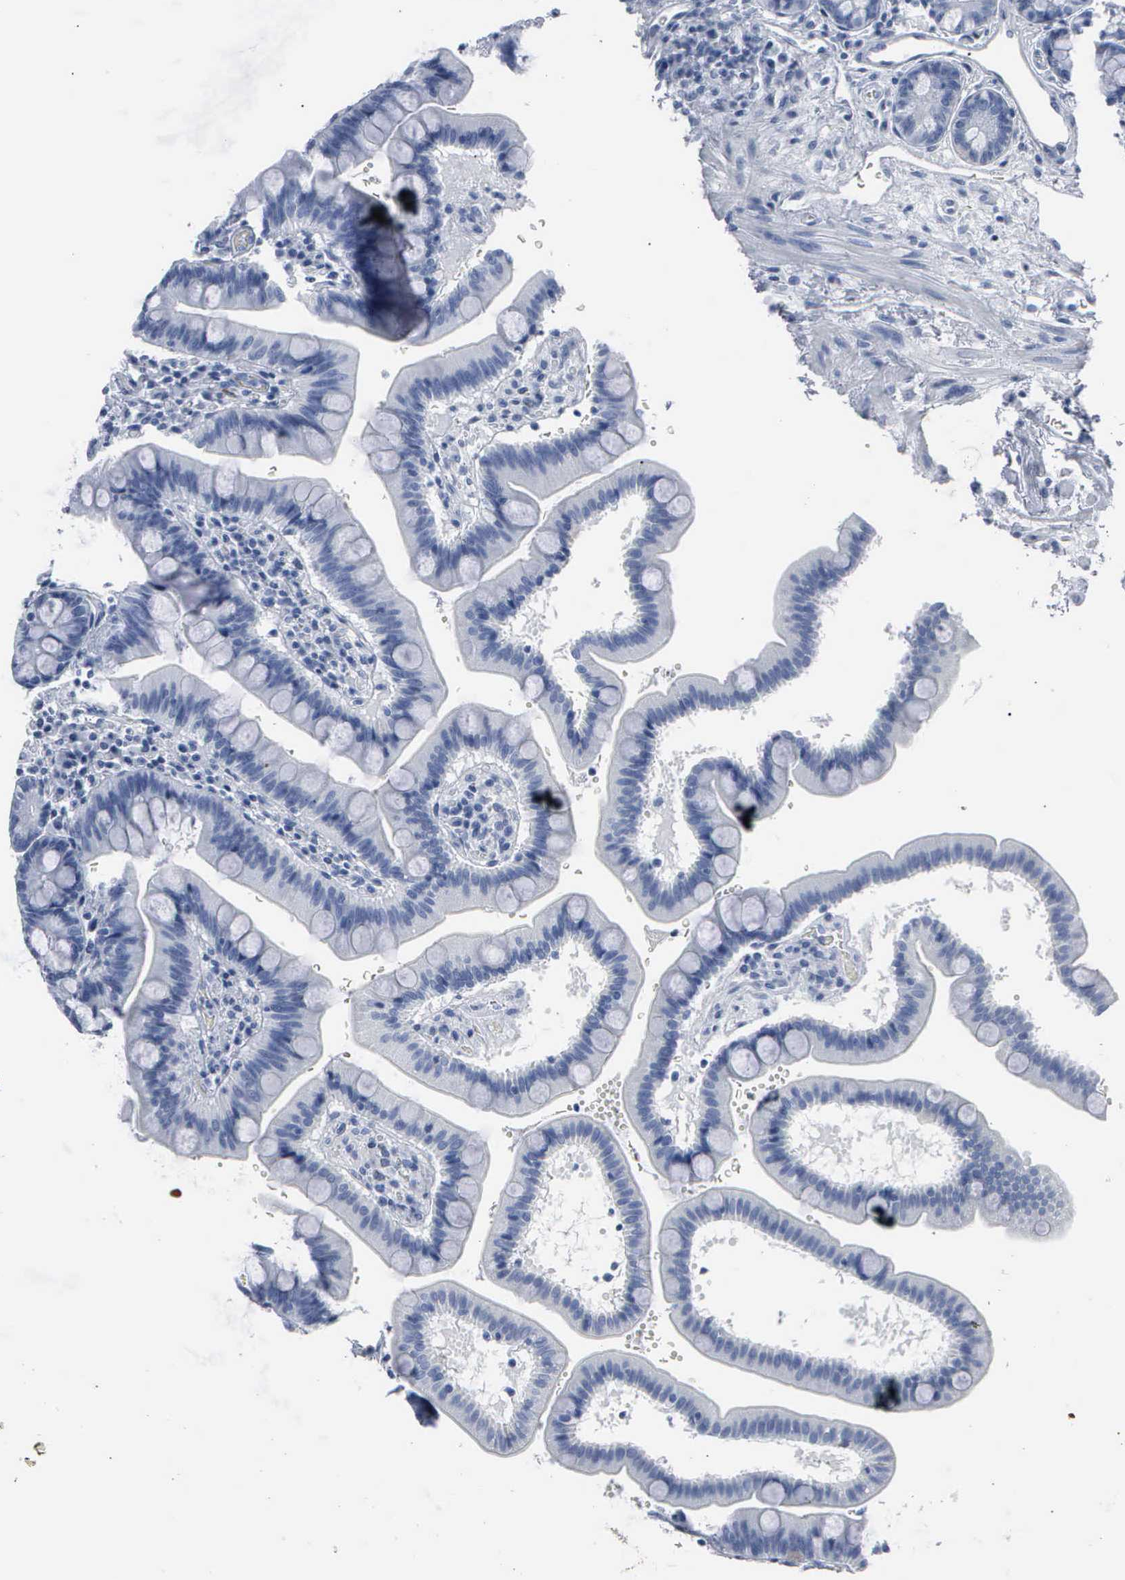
{"staining": {"intensity": "negative", "quantity": "none", "location": "none"}, "tissue": "duodenum", "cell_type": "Glandular cells", "image_type": "normal", "snomed": [{"axis": "morphology", "description": "Normal tissue, NOS"}, {"axis": "topography", "description": "Pancreas"}, {"axis": "topography", "description": "Duodenum"}], "caption": "This is an IHC image of unremarkable duodenum. There is no staining in glandular cells.", "gene": "DMD", "patient": {"sex": "male", "age": 79}}